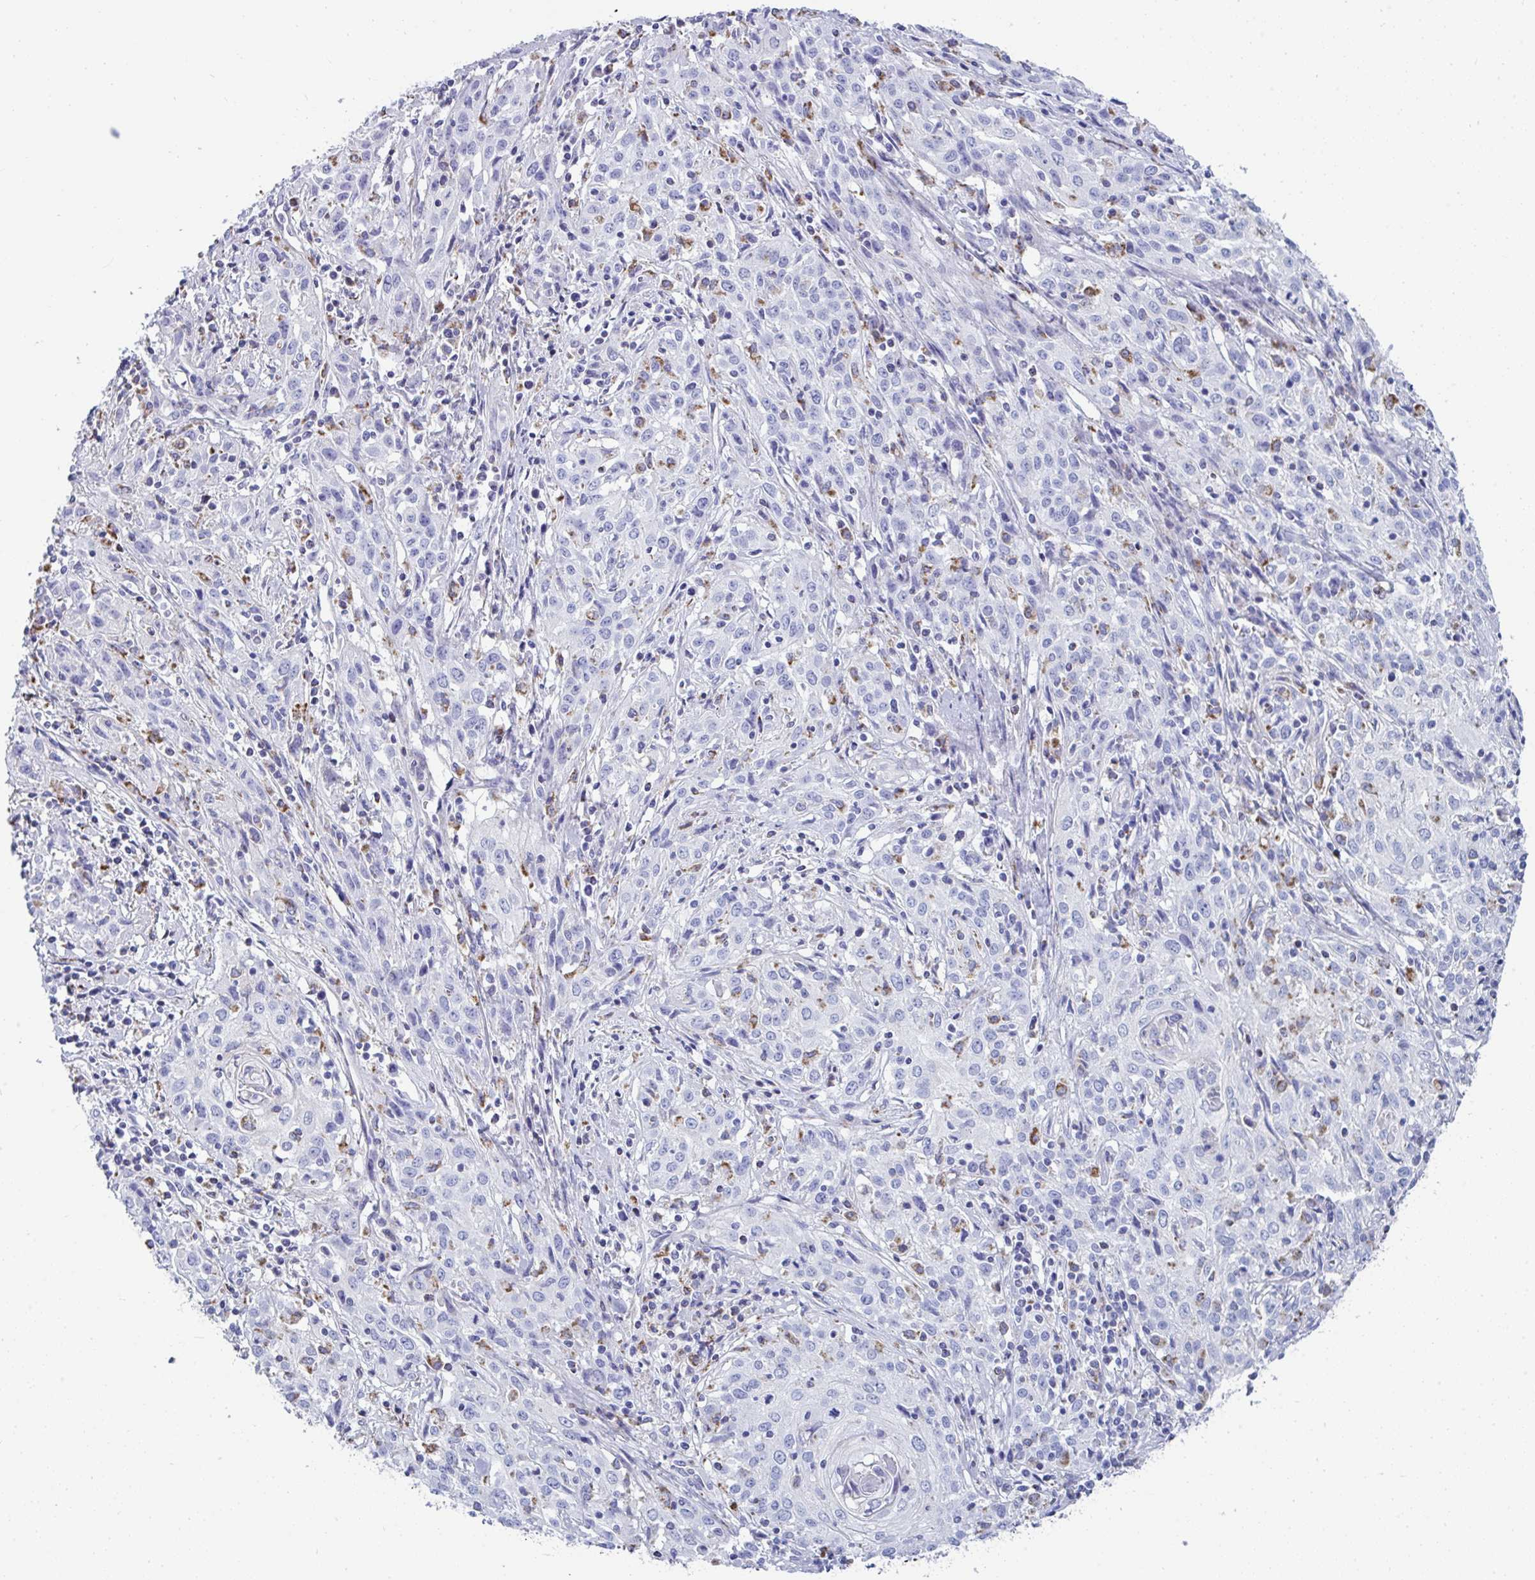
{"staining": {"intensity": "negative", "quantity": "none", "location": "none"}, "tissue": "cervical cancer", "cell_type": "Tumor cells", "image_type": "cancer", "snomed": [{"axis": "morphology", "description": "Squamous cell carcinoma, NOS"}, {"axis": "topography", "description": "Cervix"}], "caption": "This is an immunohistochemistry image of cervical squamous cell carcinoma. There is no staining in tumor cells.", "gene": "MGAM2", "patient": {"sex": "female", "age": 57}}